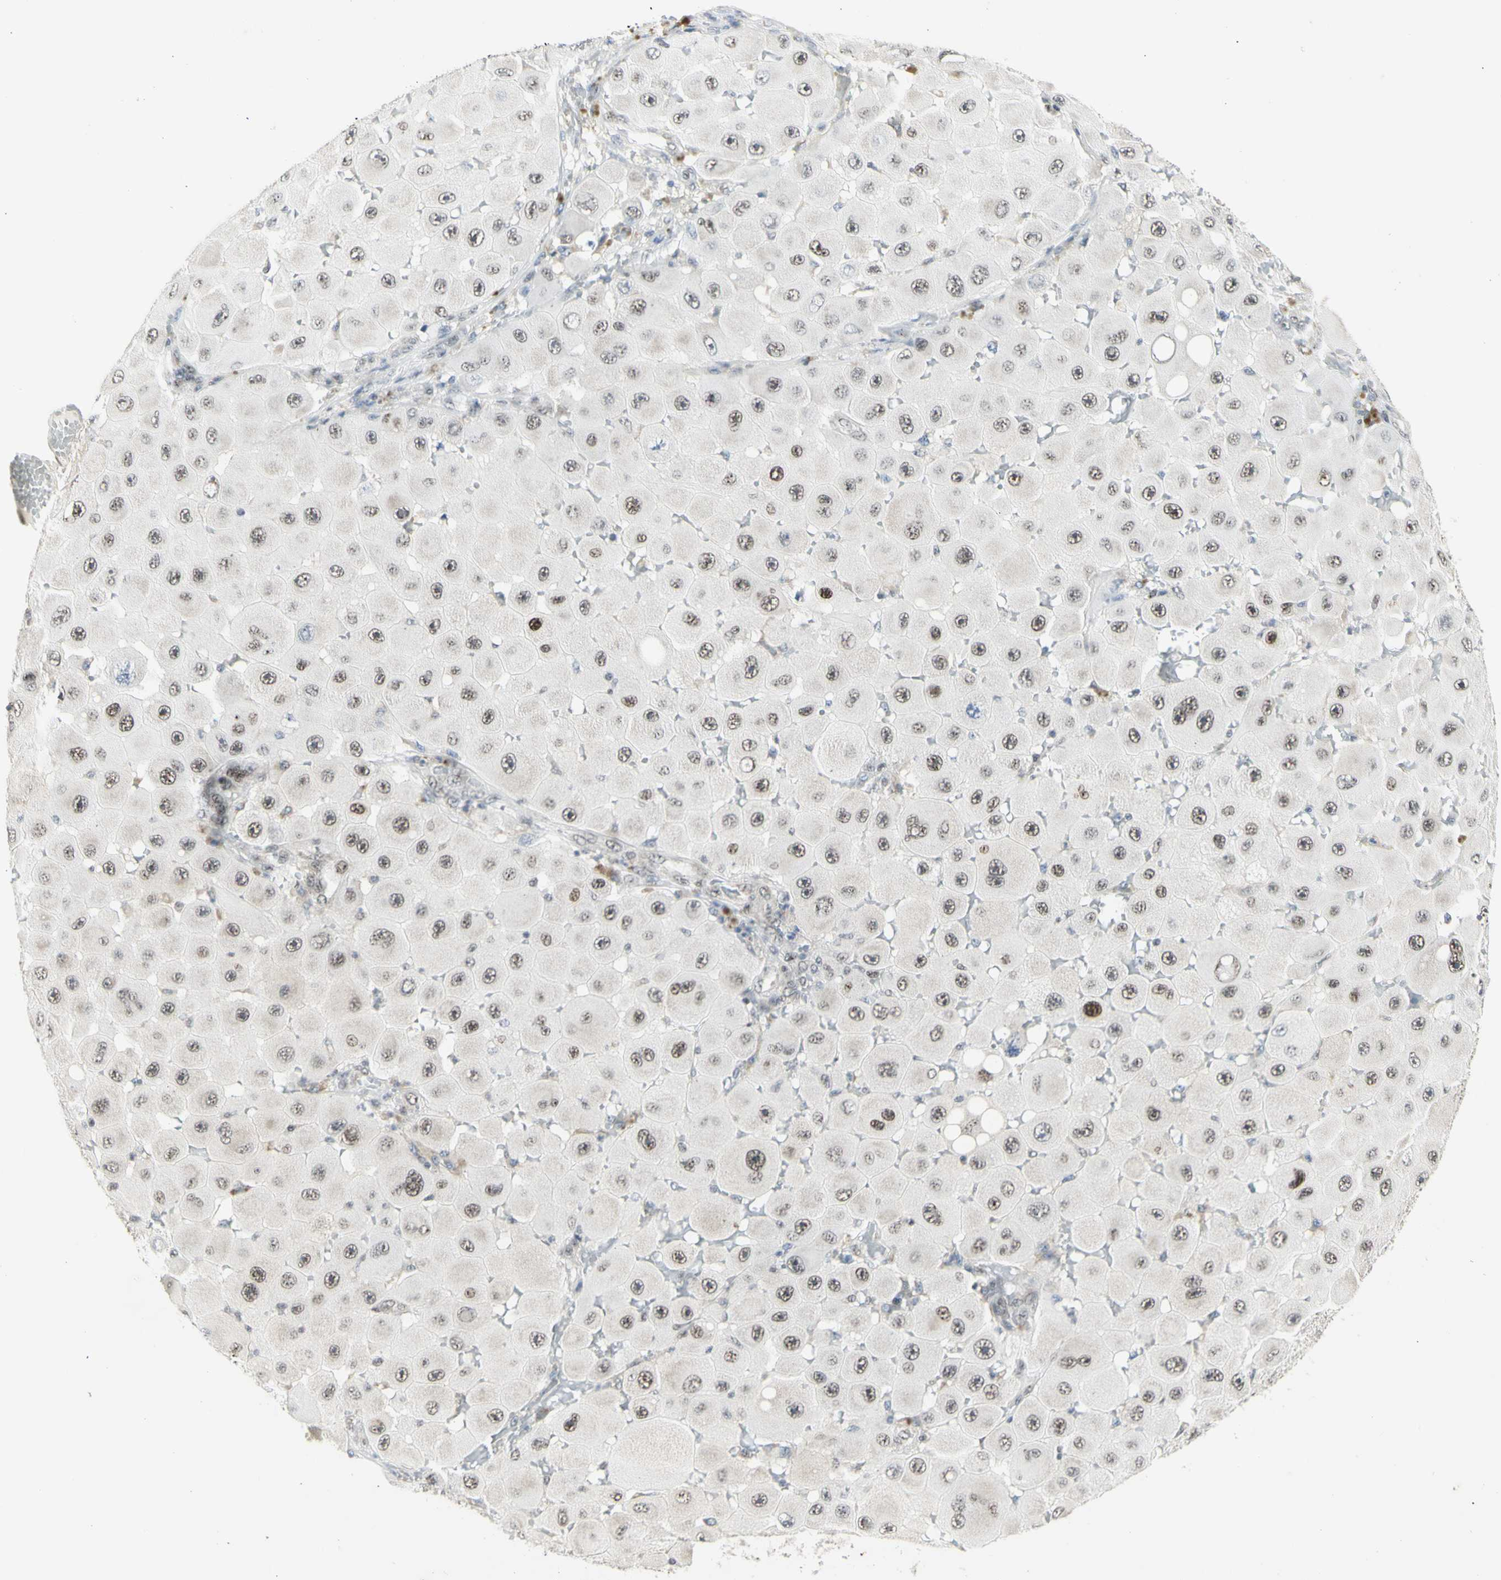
{"staining": {"intensity": "moderate", "quantity": ">75%", "location": "nuclear"}, "tissue": "melanoma", "cell_type": "Tumor cells", "image_type": "cancer", "snomed": [{"axis": "morphology", "description": "Malignant melanoma, NOS"}, {"axis": "topography", "description": "Skin"}], "caption": "Tumor cells exhibit medium levels of moderate nuclear positivity in about >75% of cells in human malignant melanoma. The staining was performed using DAB (3,3'-diaminobenzidine), with brown indicating positive protein expression. Nuclei are stained blue with hematoxylin.", "gene": "DHRS7B", "patient": {"sex": "female", "age": 81}}